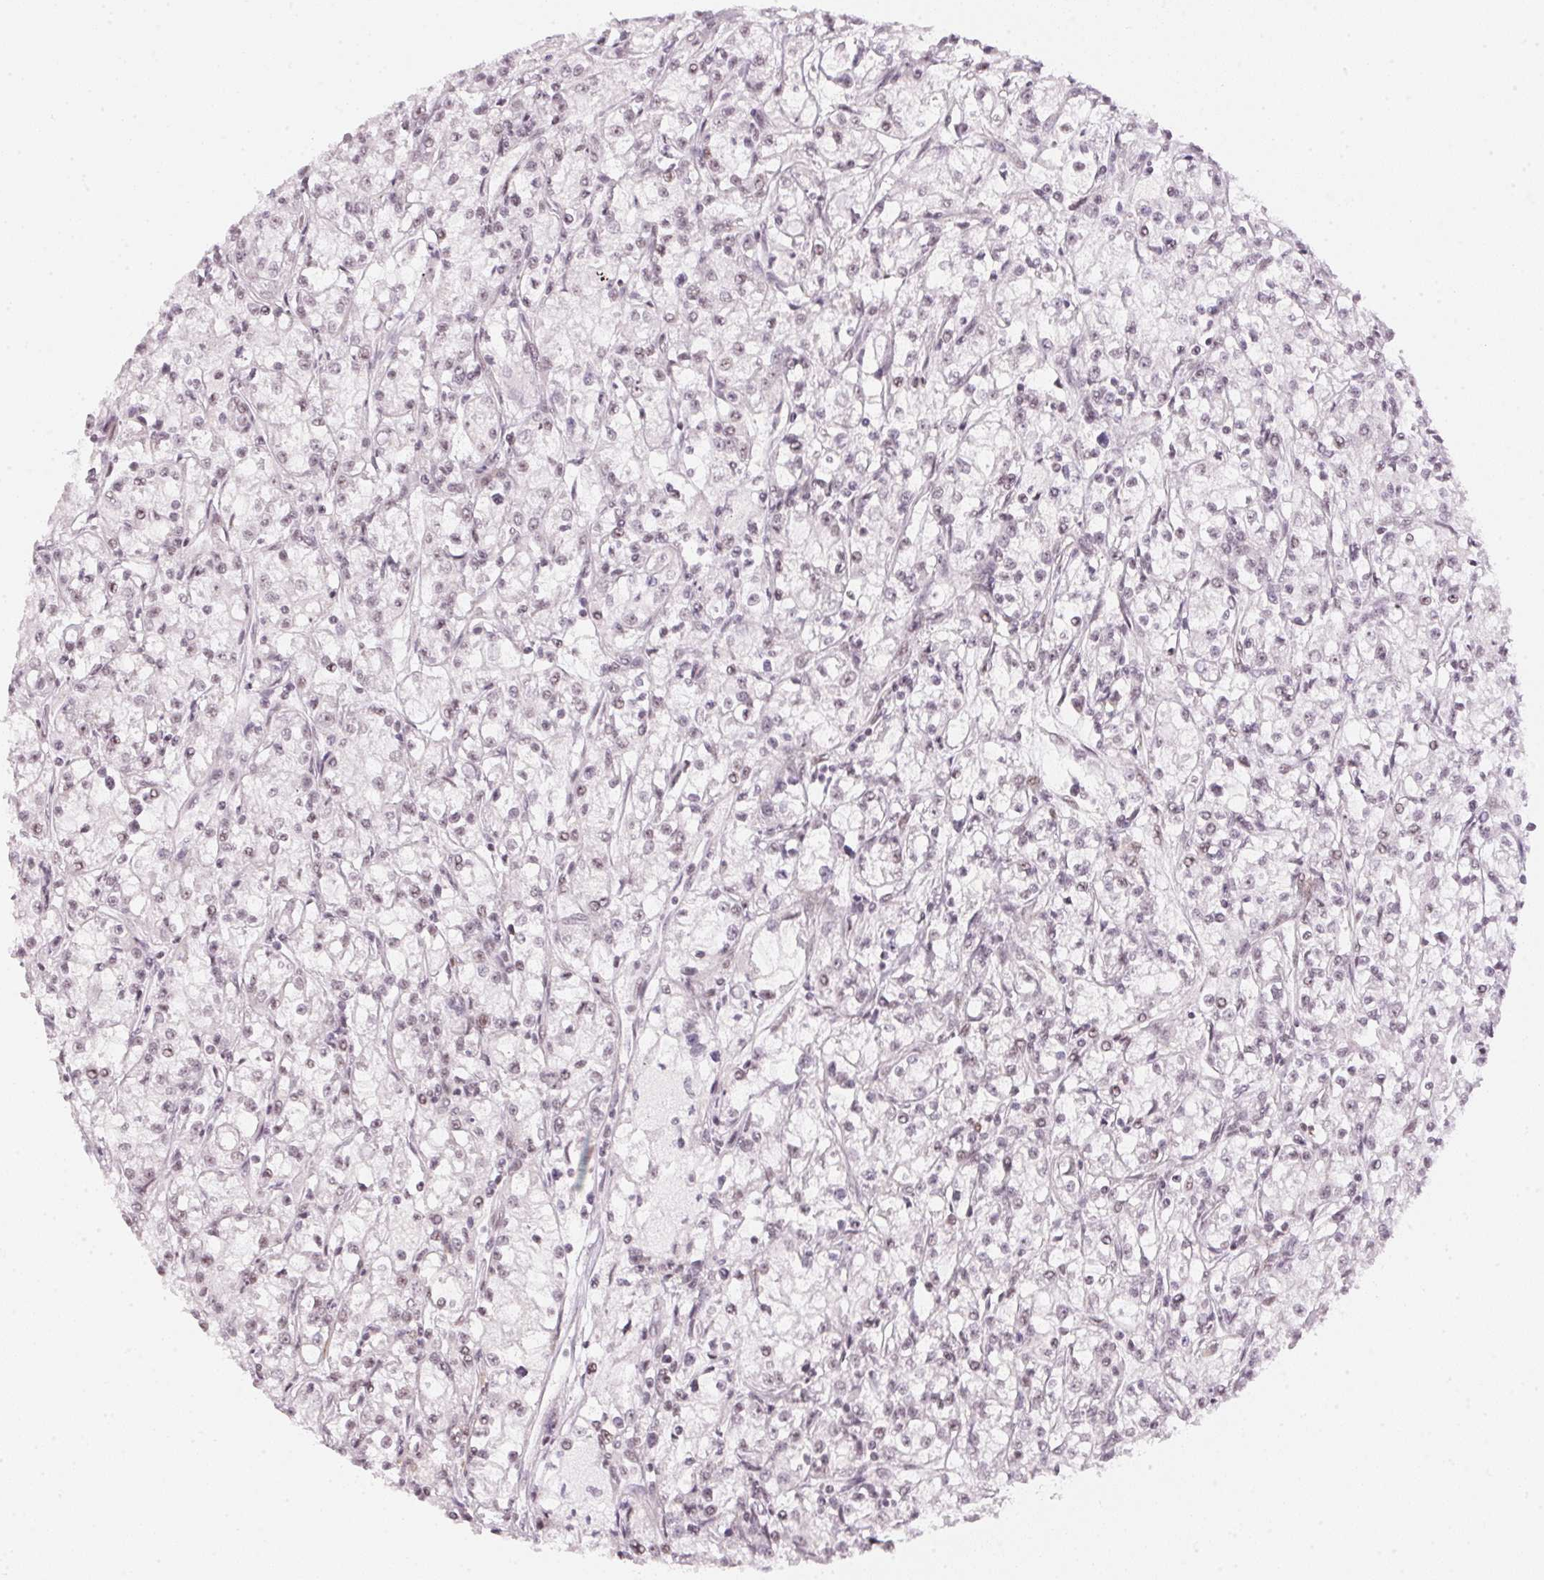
{"staining": {"intensity": "negative", "quantity": "none", "location": "none"}, "tissue": "renal cancer", "cell_type": "Tumor cells", "image_type": "cancer", "snomed": [{"axis": "morphology", "description": "Adenocarcinoma, NOS"}, {"axis": "topography", "description": "Kidney"}], "caption": "Tumor cells are negative for protein expression in human renal adenocarcinoma. The staining is performed using DAB brown chromogen with nuclei counter-stained in using hematoxylin.", "gene": "KAT6A", "patient": {"sex": "female", "age": 59}}